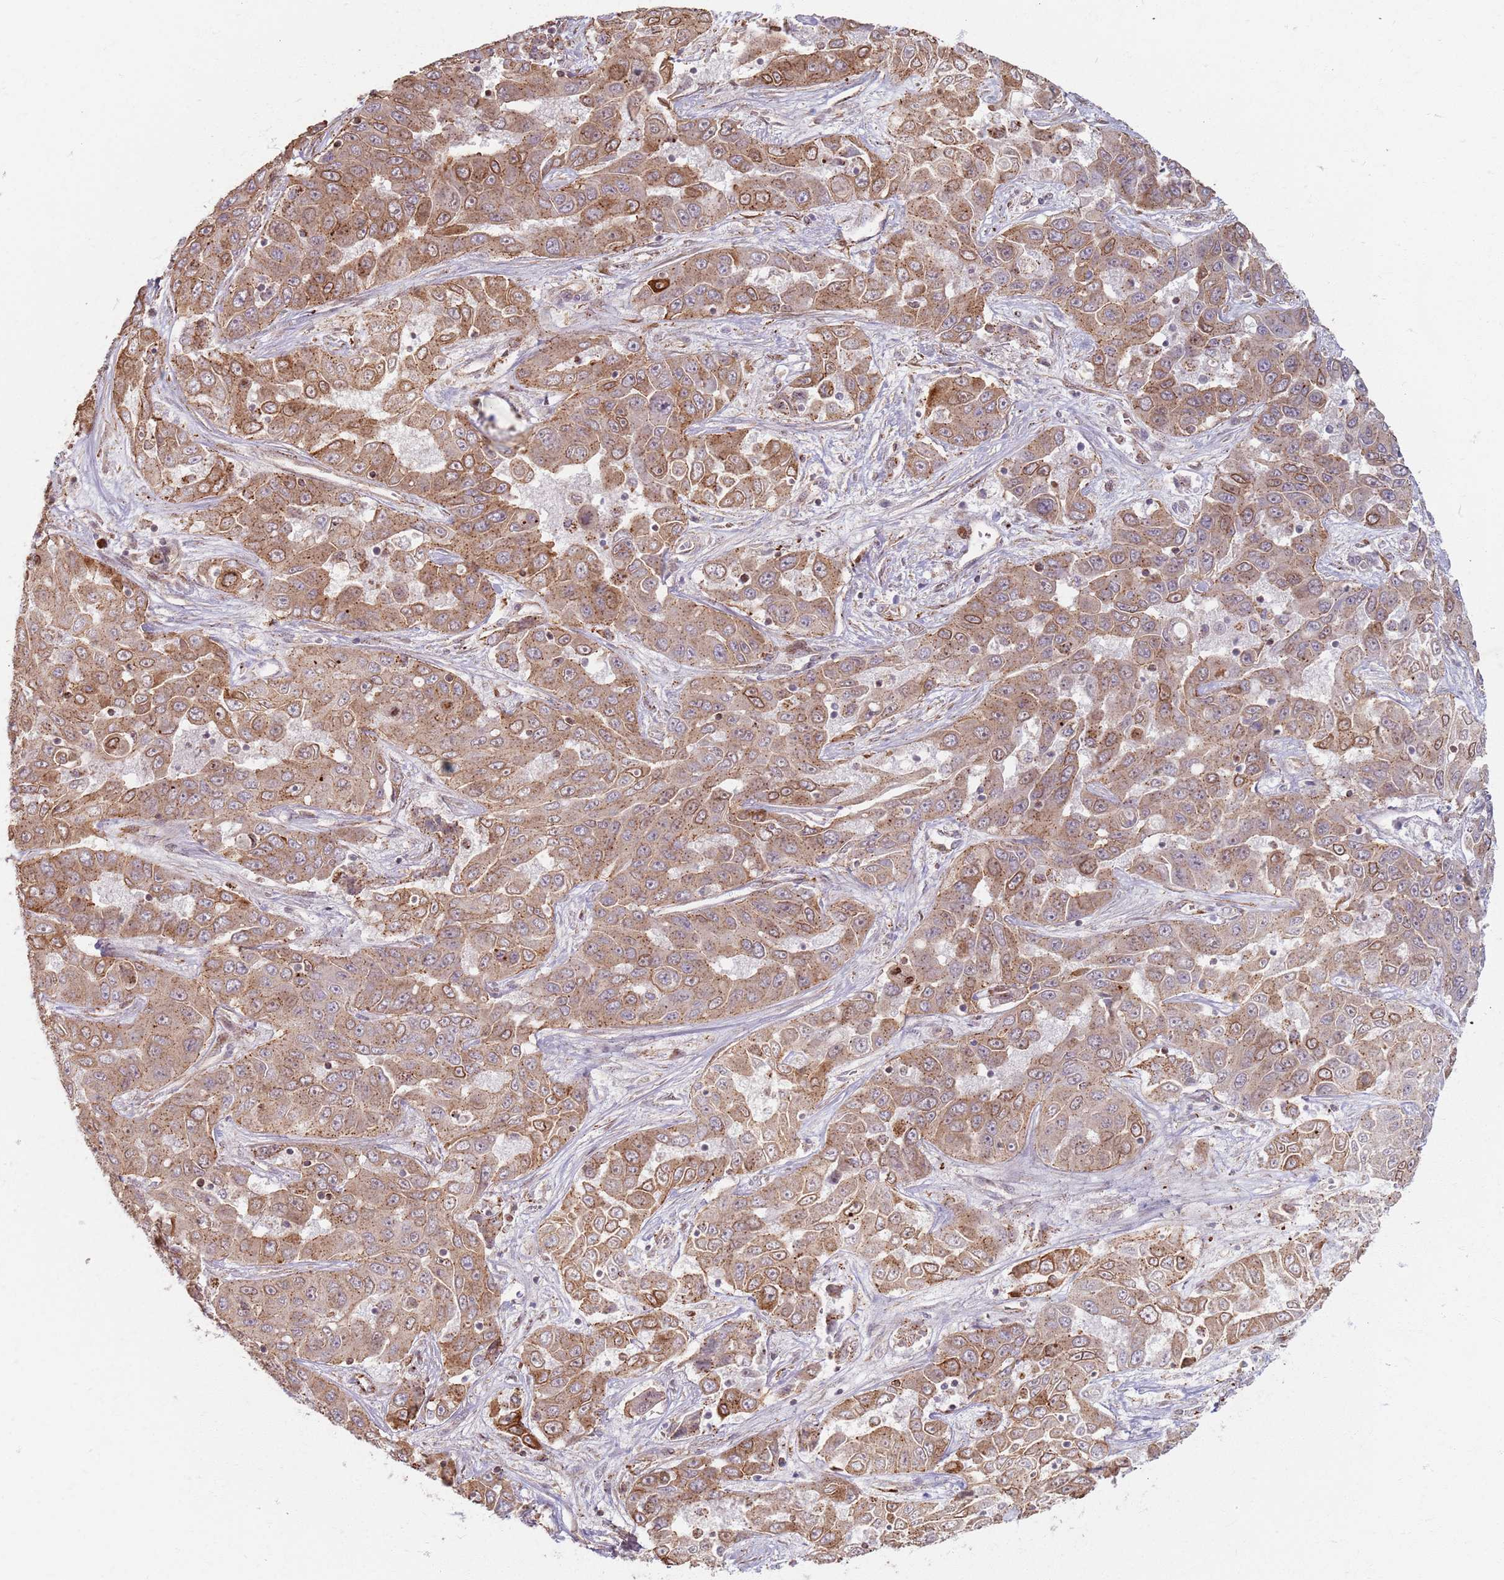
{"staining": {"intensity": "moderate", "quantity": ">75%", "location": "cytoplasmic/membranous"}, "tissue": "liver cancer", "cell_type": "Tumor cells", "image_type": "cancer", "snomed": [{"axis": "morphology", "description": "Cholangiocarcinoma"}, {"axis": "topography", "description": "Liver"}], "caption": "High-magnification brightfield microscopy of liver cancer stained with DAB (brown) and counterstained with hematoxylin (blue). tumor cells exhibit moderate cytoplasmic/membranous expression is identified in about>75% of cells. (Stains: DAB (3,3'-diaminobenzidine) in brown, nuclei in blue, Microscopy: brightfield microscopy at high magnification).", "gene": "KCNA5", "patient": {"sex": "female", "age": 52}}